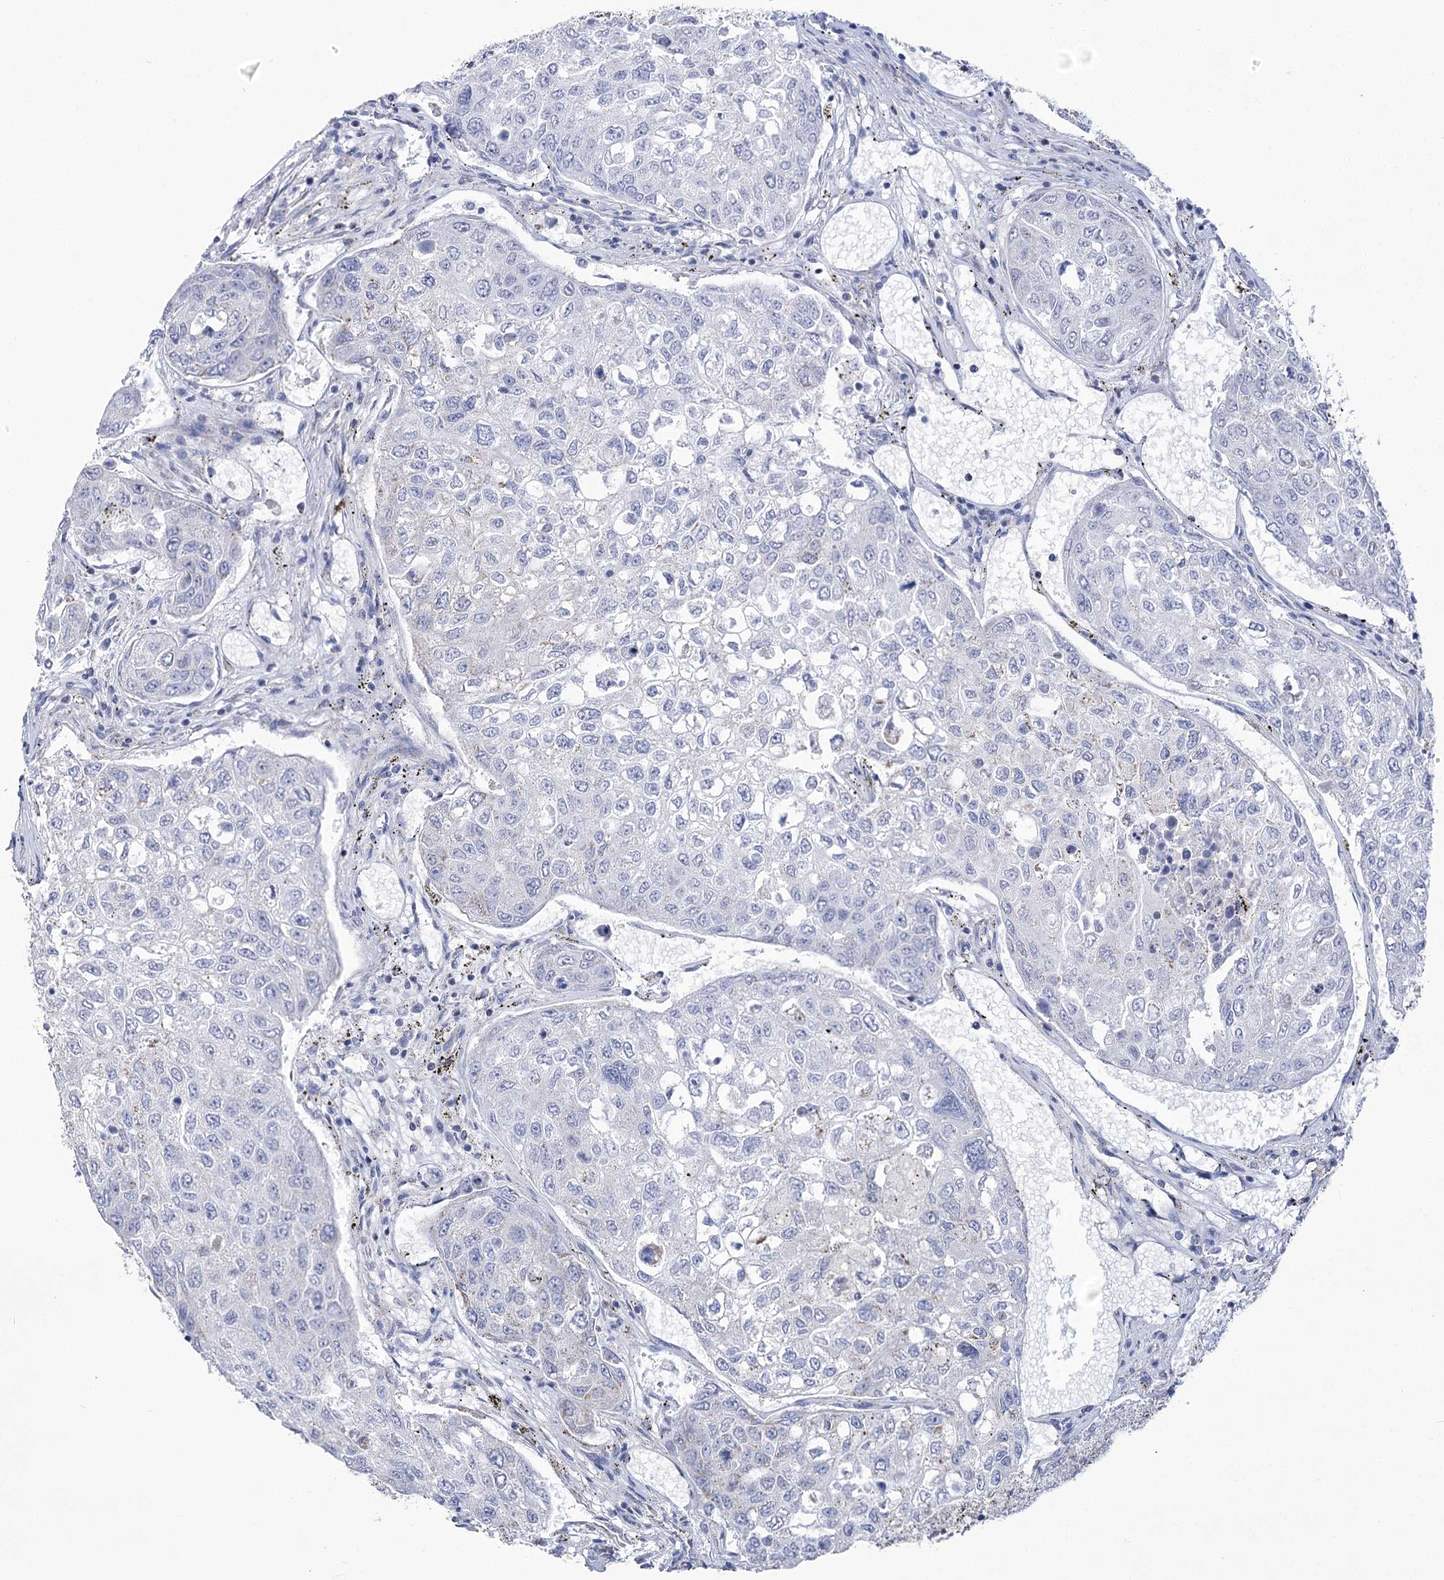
{"staining": {"intensity": "negative", "quantity": "none", "location": "none"}, "tissue": "urothelial cancer", "cell_type": "Tumor cells", "image_type": "cancer", "snomed": [{"axis": "morphology", "description": "Urothelial carcinoma, High grade"}, {"axis": "topography", "description": "Lymph node"}, {"axis": "topography", "description": "Urinary bladder"}], "caption": "Urothelial cancer stained for a protein using immunohistochemistry reveals no positivity tumor cells.", "gene": "PDHB", "patient": {"sex": "male", "age": 51}}